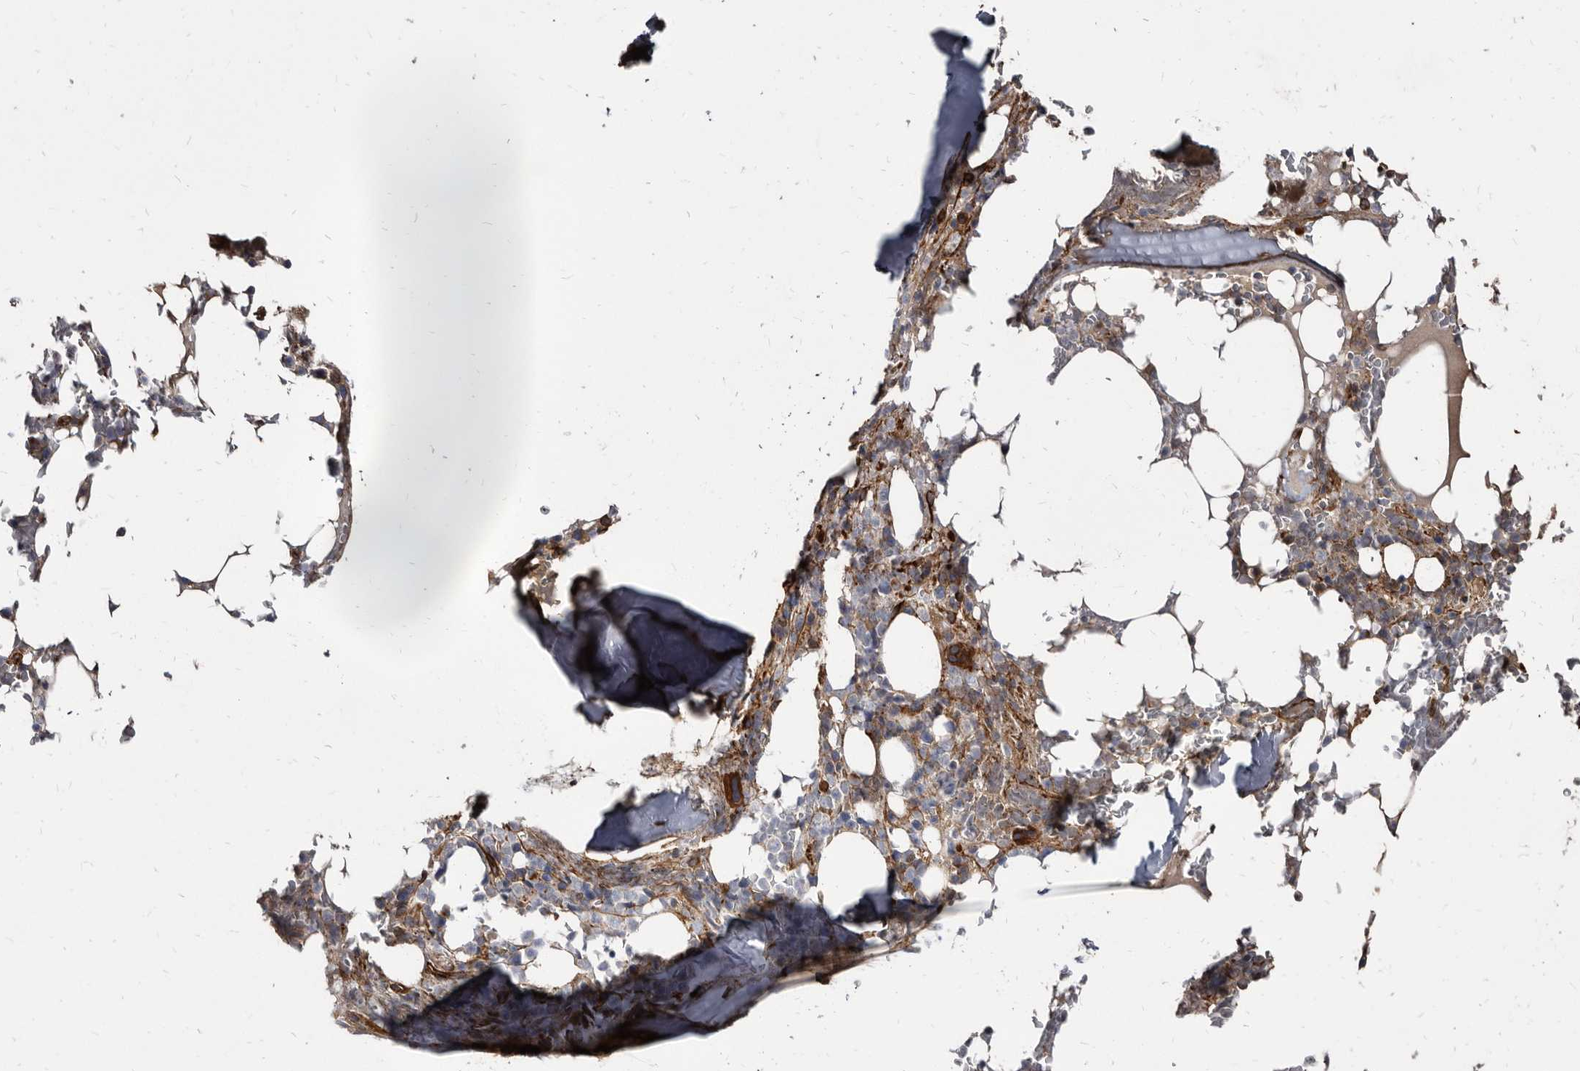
{"staining": {"intensity": "moderate", "quantity": "25%-75%", "location": "cytoplasmic/membranous"}, "tissue": "bone marrow", "cell_type": "Hematopoietic cells", "image_type": "normal", "snomed": [{"axis": "morphology", "description": "Normal tissue, NOS"}, {"axis": "topography", "description": "Bone marrow"}], "caption": "A medium amount of moderate cytoplasmic/membranous positivity is seen in approximately 25%-75% of hematopoietic cells in normal bone marrow.", "gene": "KCTD20", "patient": {"sex": "male", "age": 58}}